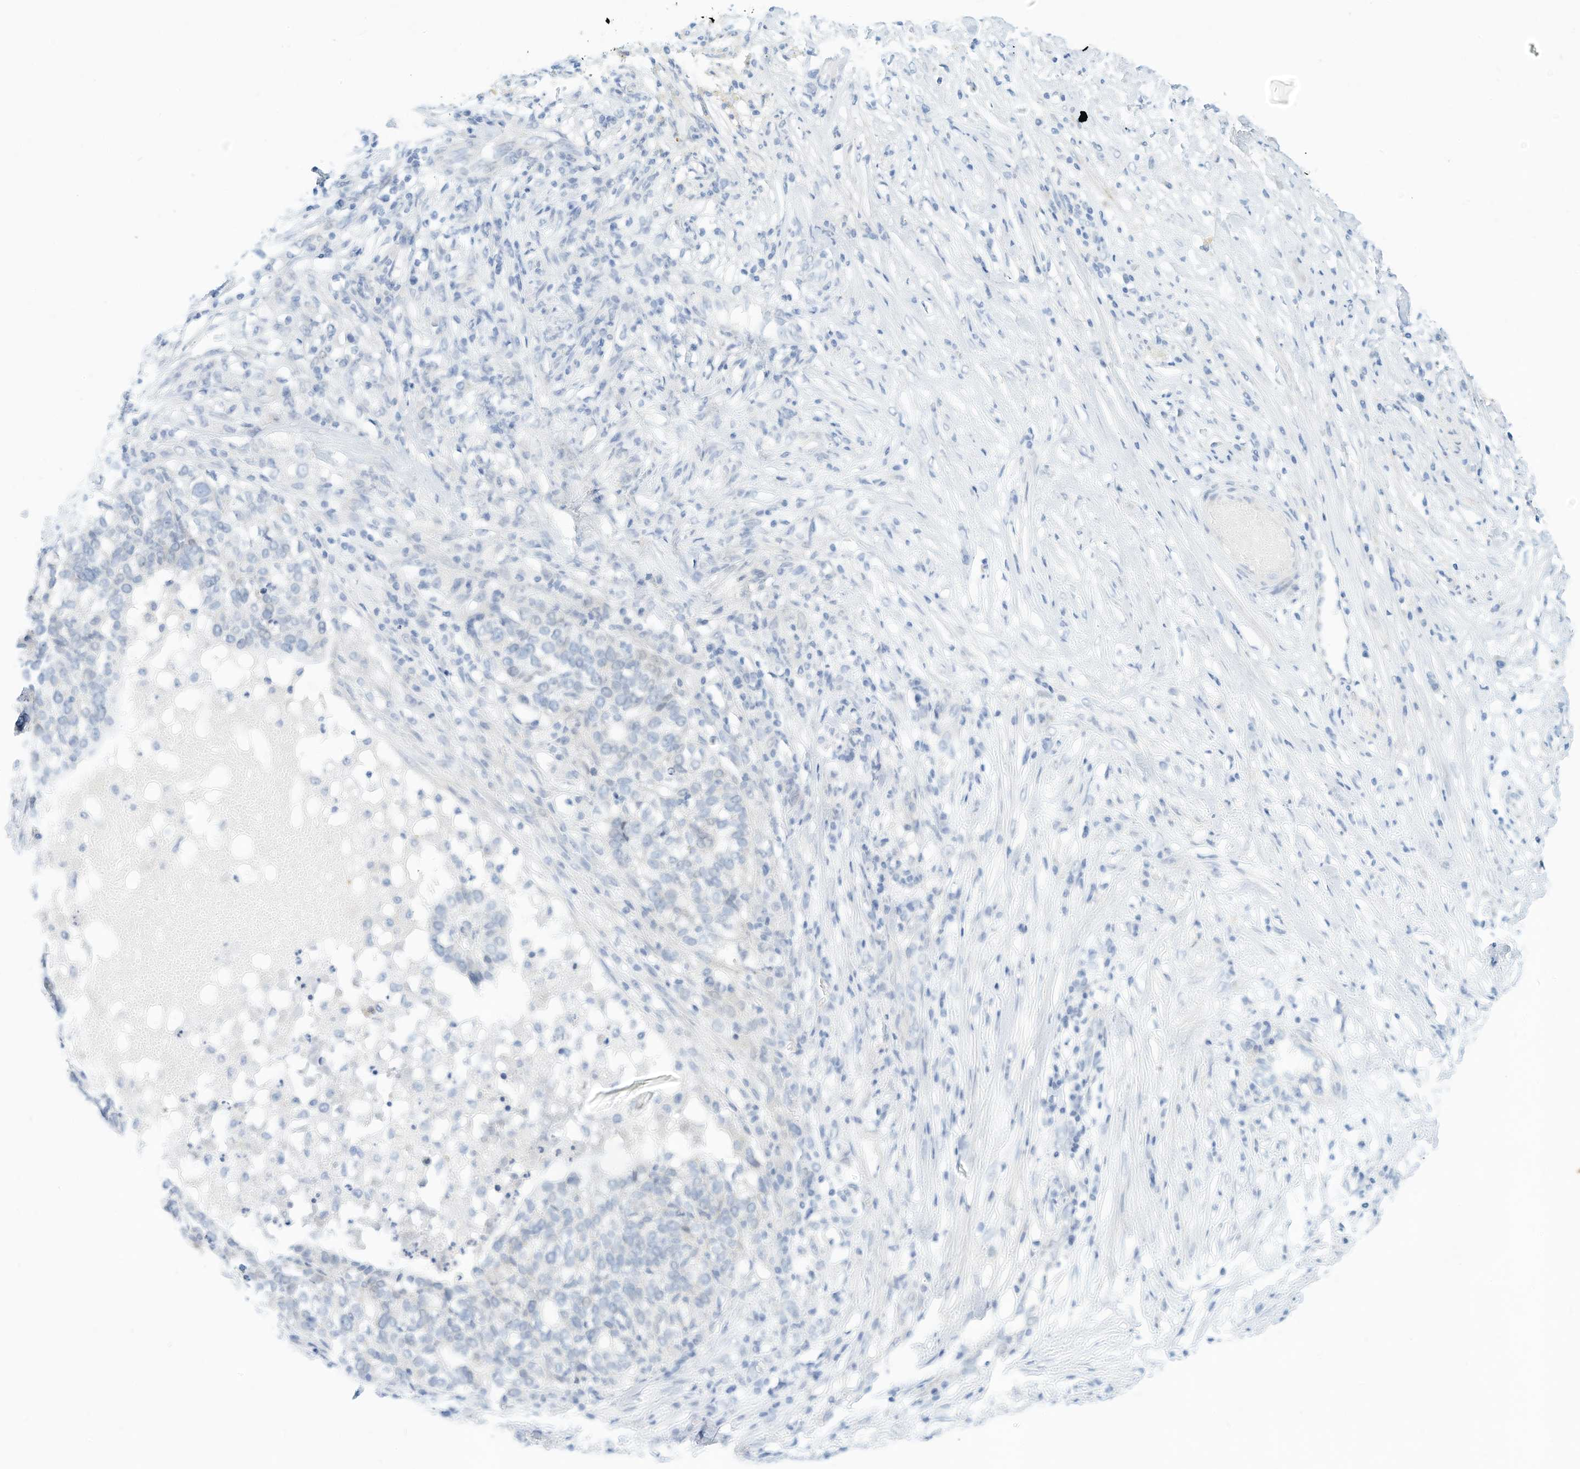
{"staining": {"intensity": "negative", "quantity": "none", "location": "none"}, "tissue": "ovarian cancer", "cell_type": "Tumor cells", "image_type": "cancer", "snomed": [{"axis": "morphology", "description": "Cystadenocarcinoma, serous, NOS"}, {"axis": "topography", "description": "Ovary"}], "caption": "There is no significant positivity in tumor cells of ovarian cancer (serous cystadenocarcinoma). (Stains: DAB (3,3'-diaminobenzidine) IHC with hematoxylin counter stain, Microscopy: brightfield microscopy at high magnification).", "gene": "SPOCD1", "patient": {"sex": "female", "age": 59}}